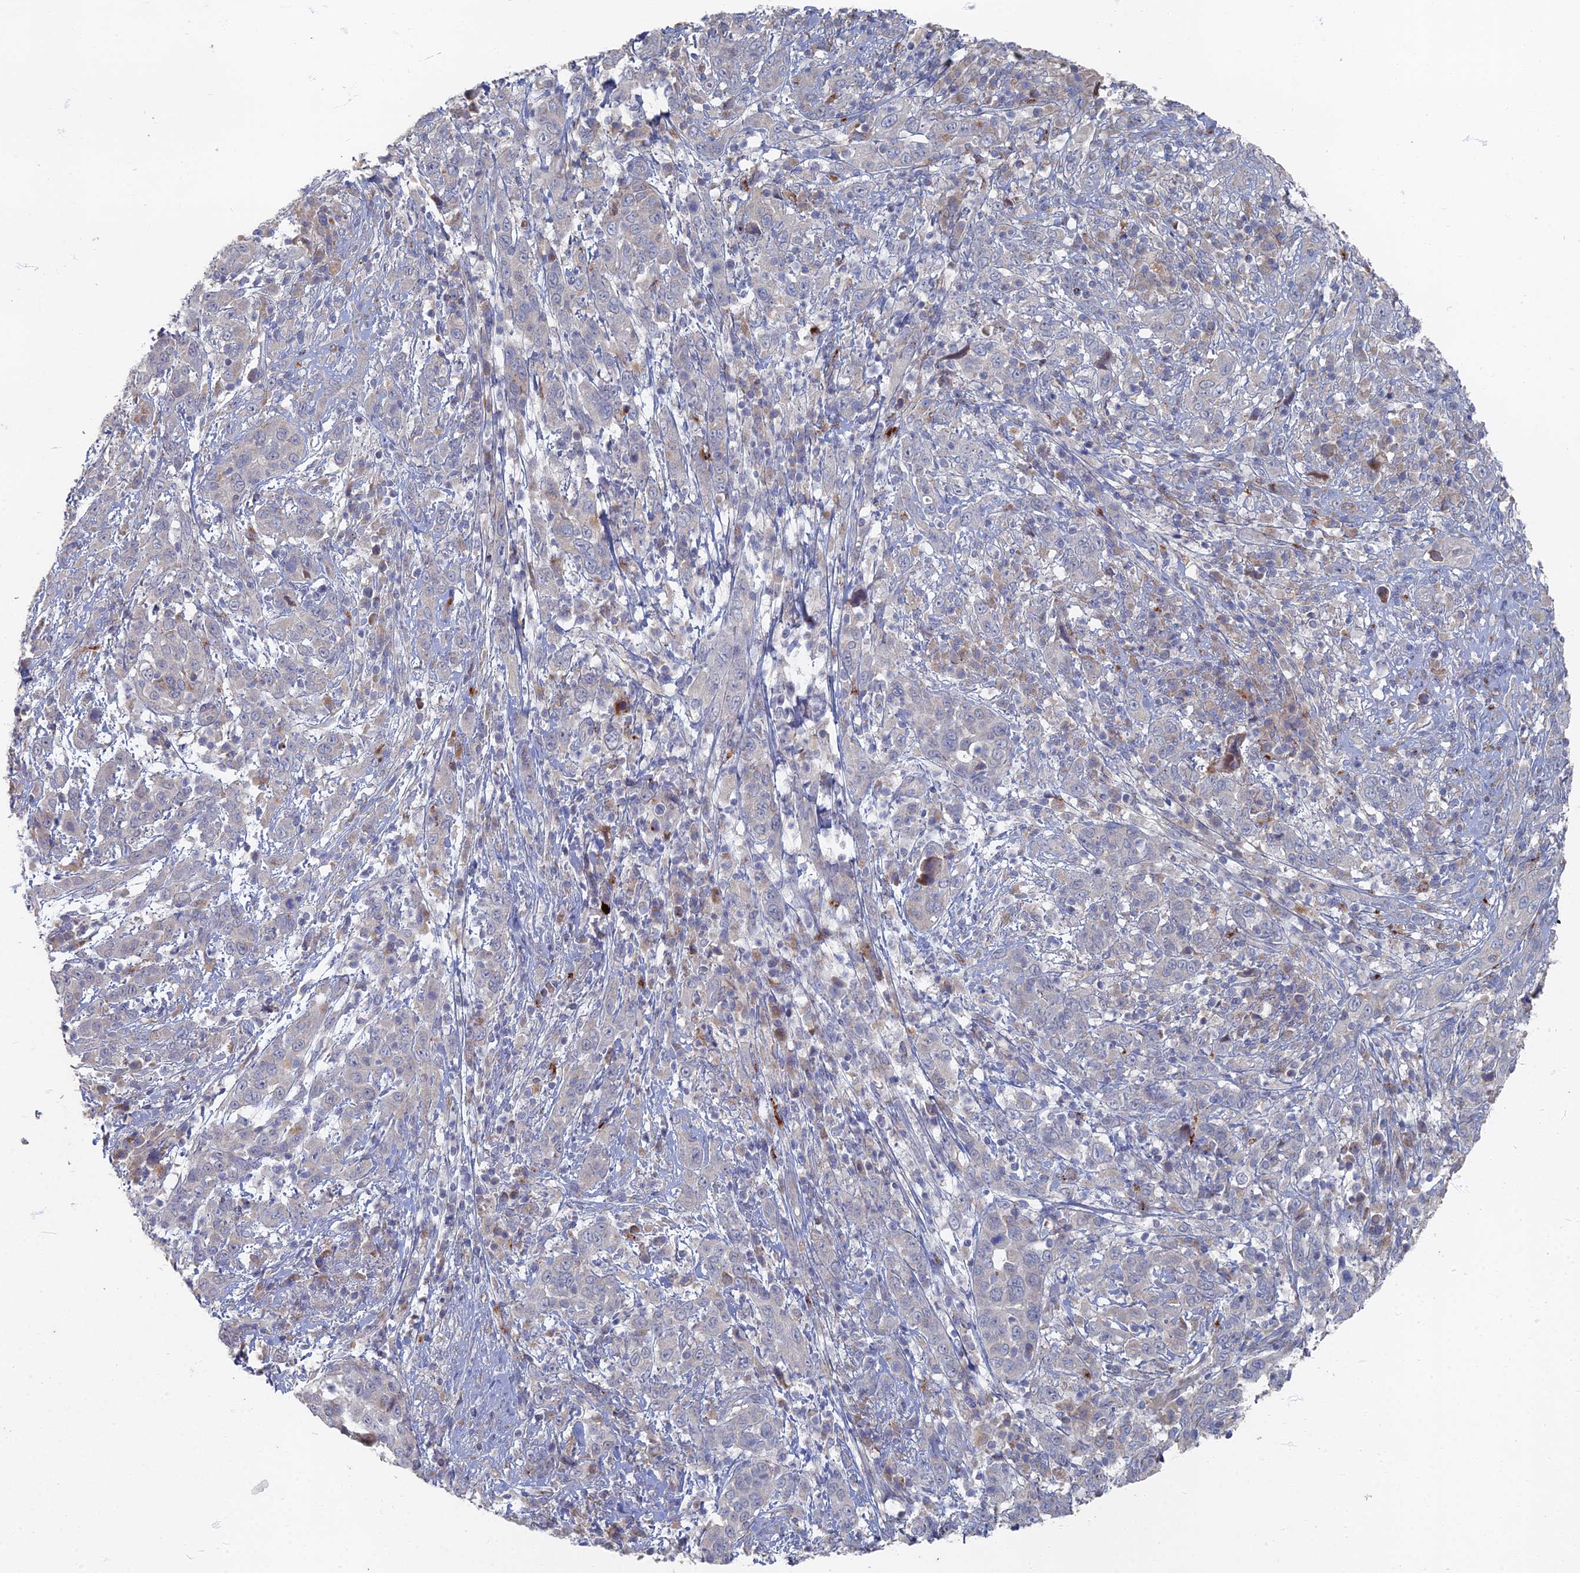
{"staining": {"intensity": "negative", "quantity": "none", "location": "none"}, "tissue": "cervical cancer", "cell_type": "Tumor cells", "image_type": "cancer", "snomed": [{"axis": "morphology", "description": "Squamous cell carcinoma, NOS"}, {"axis": "topography", "description": "Cervix"}], "caption": "Squamous cell carcinoma (cervical) was stained to show a protein in brown. There is no significant expression in tumor cells.", "gene": "TMEM128", "patient": {"sex": "female", "age": 46}}